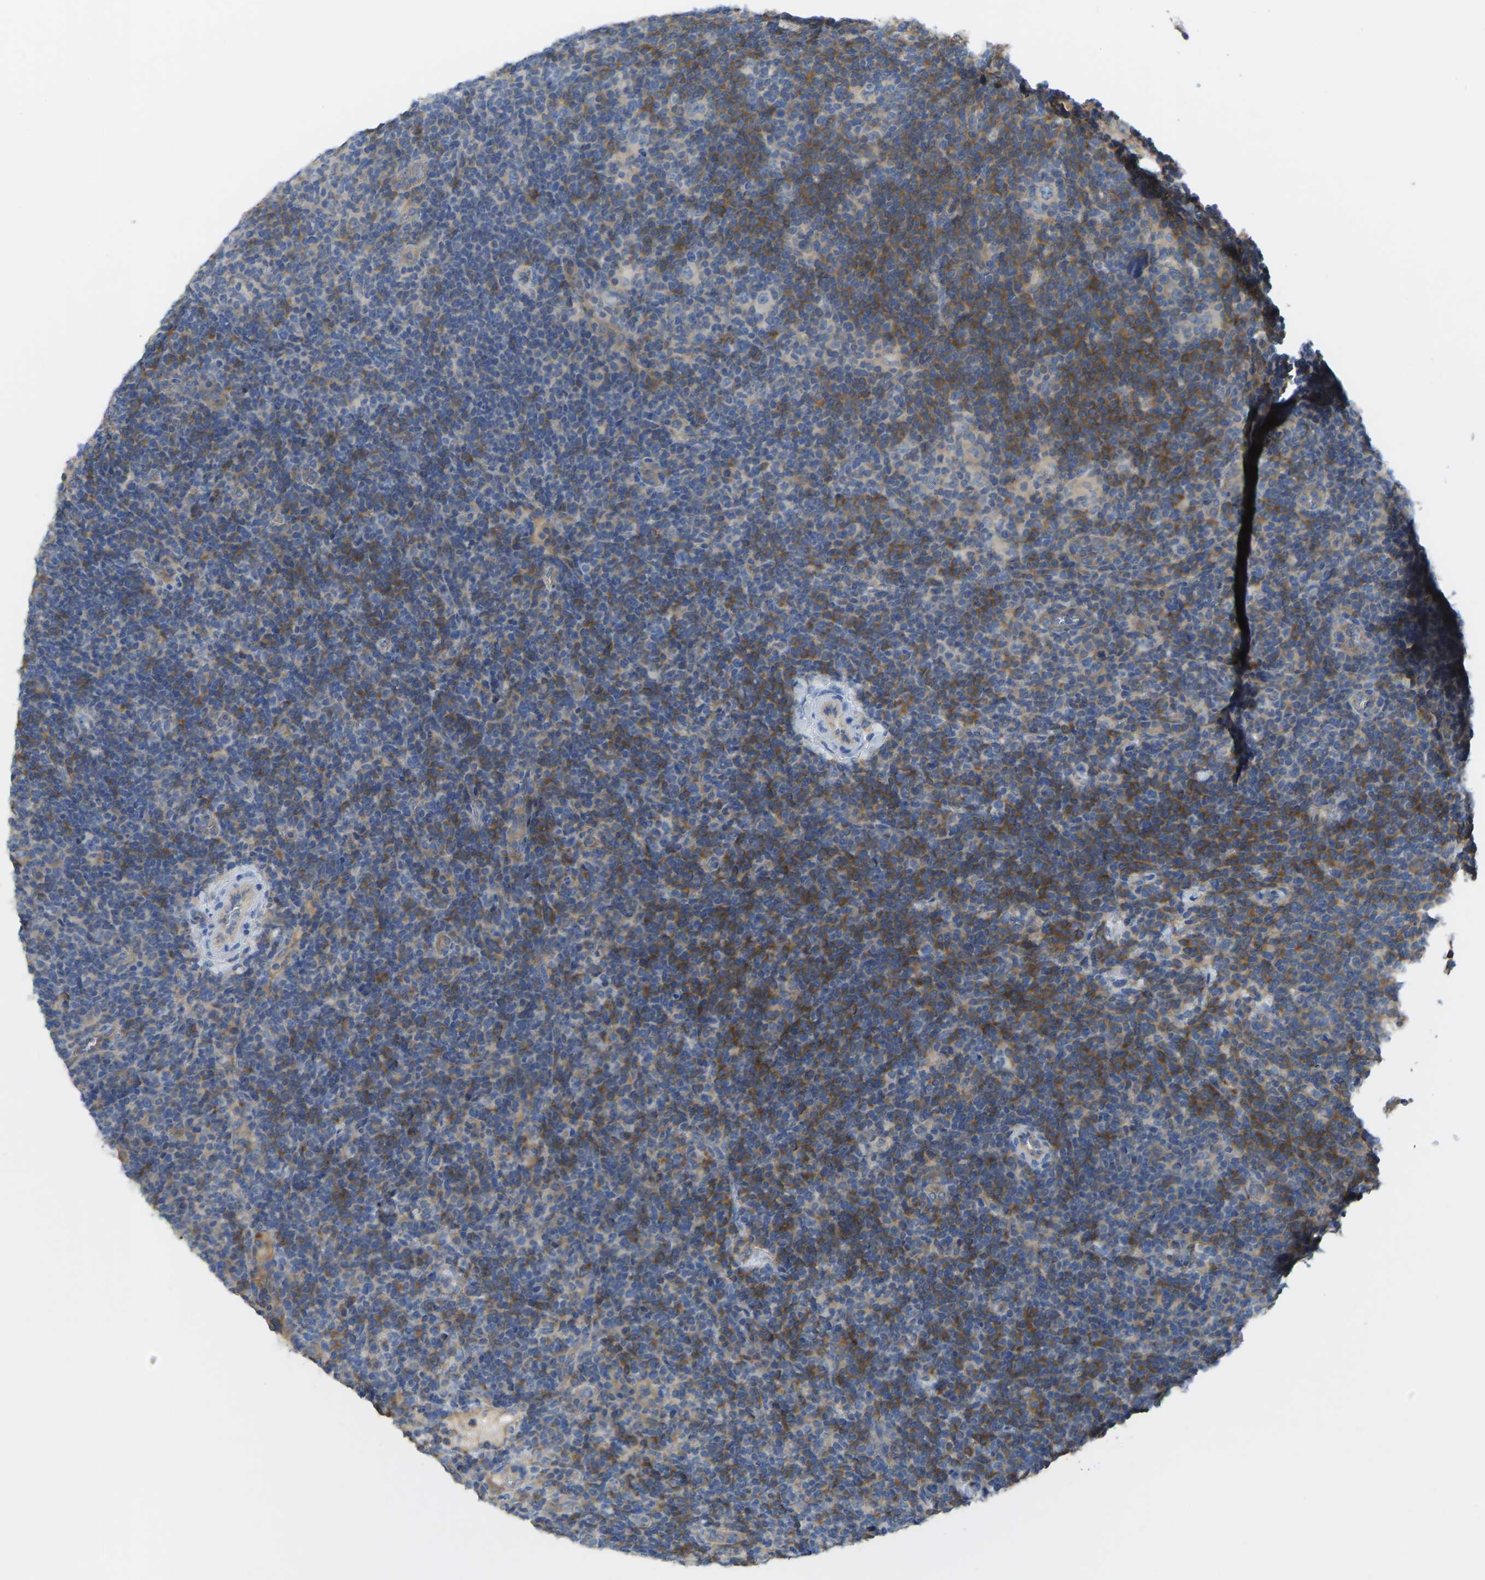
{"staining": {"intensity": "weak", "quantity": ">75%", "location": "cytoplasmic/membranous"}, "tissue": "lymphoma", "cell_type": "Tumor cells", "image_type": "cancer", "snomed": [{"axis": "morphology", "description": "Hodgkin's disease, NOS"}, {"axis": "topography", "description": "Lymph node"}], "caption": "DAB (3,3'-diaminobenzidine) immunohistochemical staining of human Hodgkin's disease demonstrates weak cytoplasmic/membranous protein expression in about >75% of tumor cells.", "gene": "PPP3CA", "patient": {"sex": "female", "age": 57}}